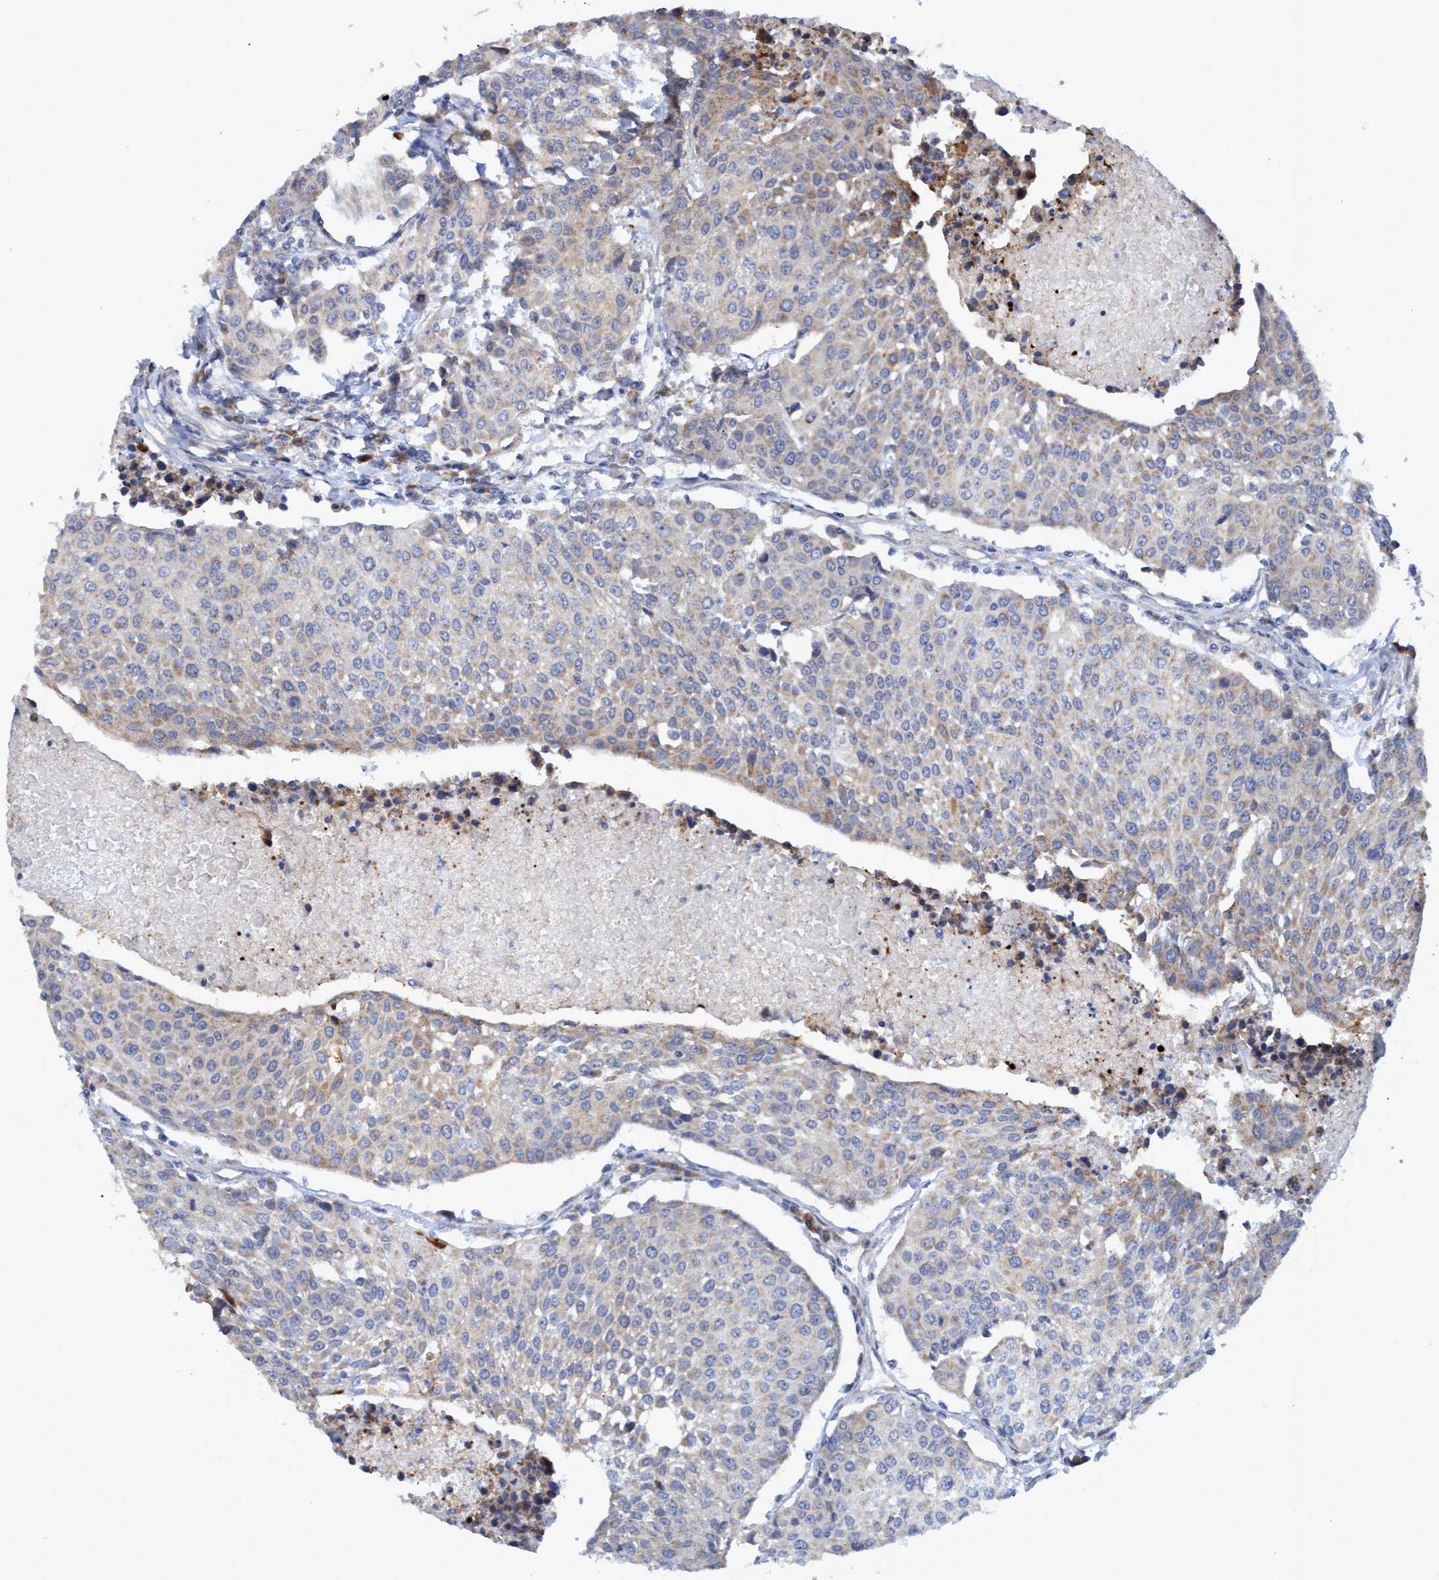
{"staining": {"intensity": "weak", "quantity": "<25%", "location": "cytoplasmic/membranous"}, "tissue": "urothelial cancer", "cell_type": "Tumor cells", "image_type": "cancer", "snomed": [{"axis": "morphology", "description": "Urothelial carcinoma, High grade"}, {"axis": "topography", "description": "Urinary bladder"}], "caption": "Urothelial cancer was stained to show a protein in brown. There is no significant expression in tumor cells.", "gene": "NAT16", "patient": {"sex": "female", "age": 85}}